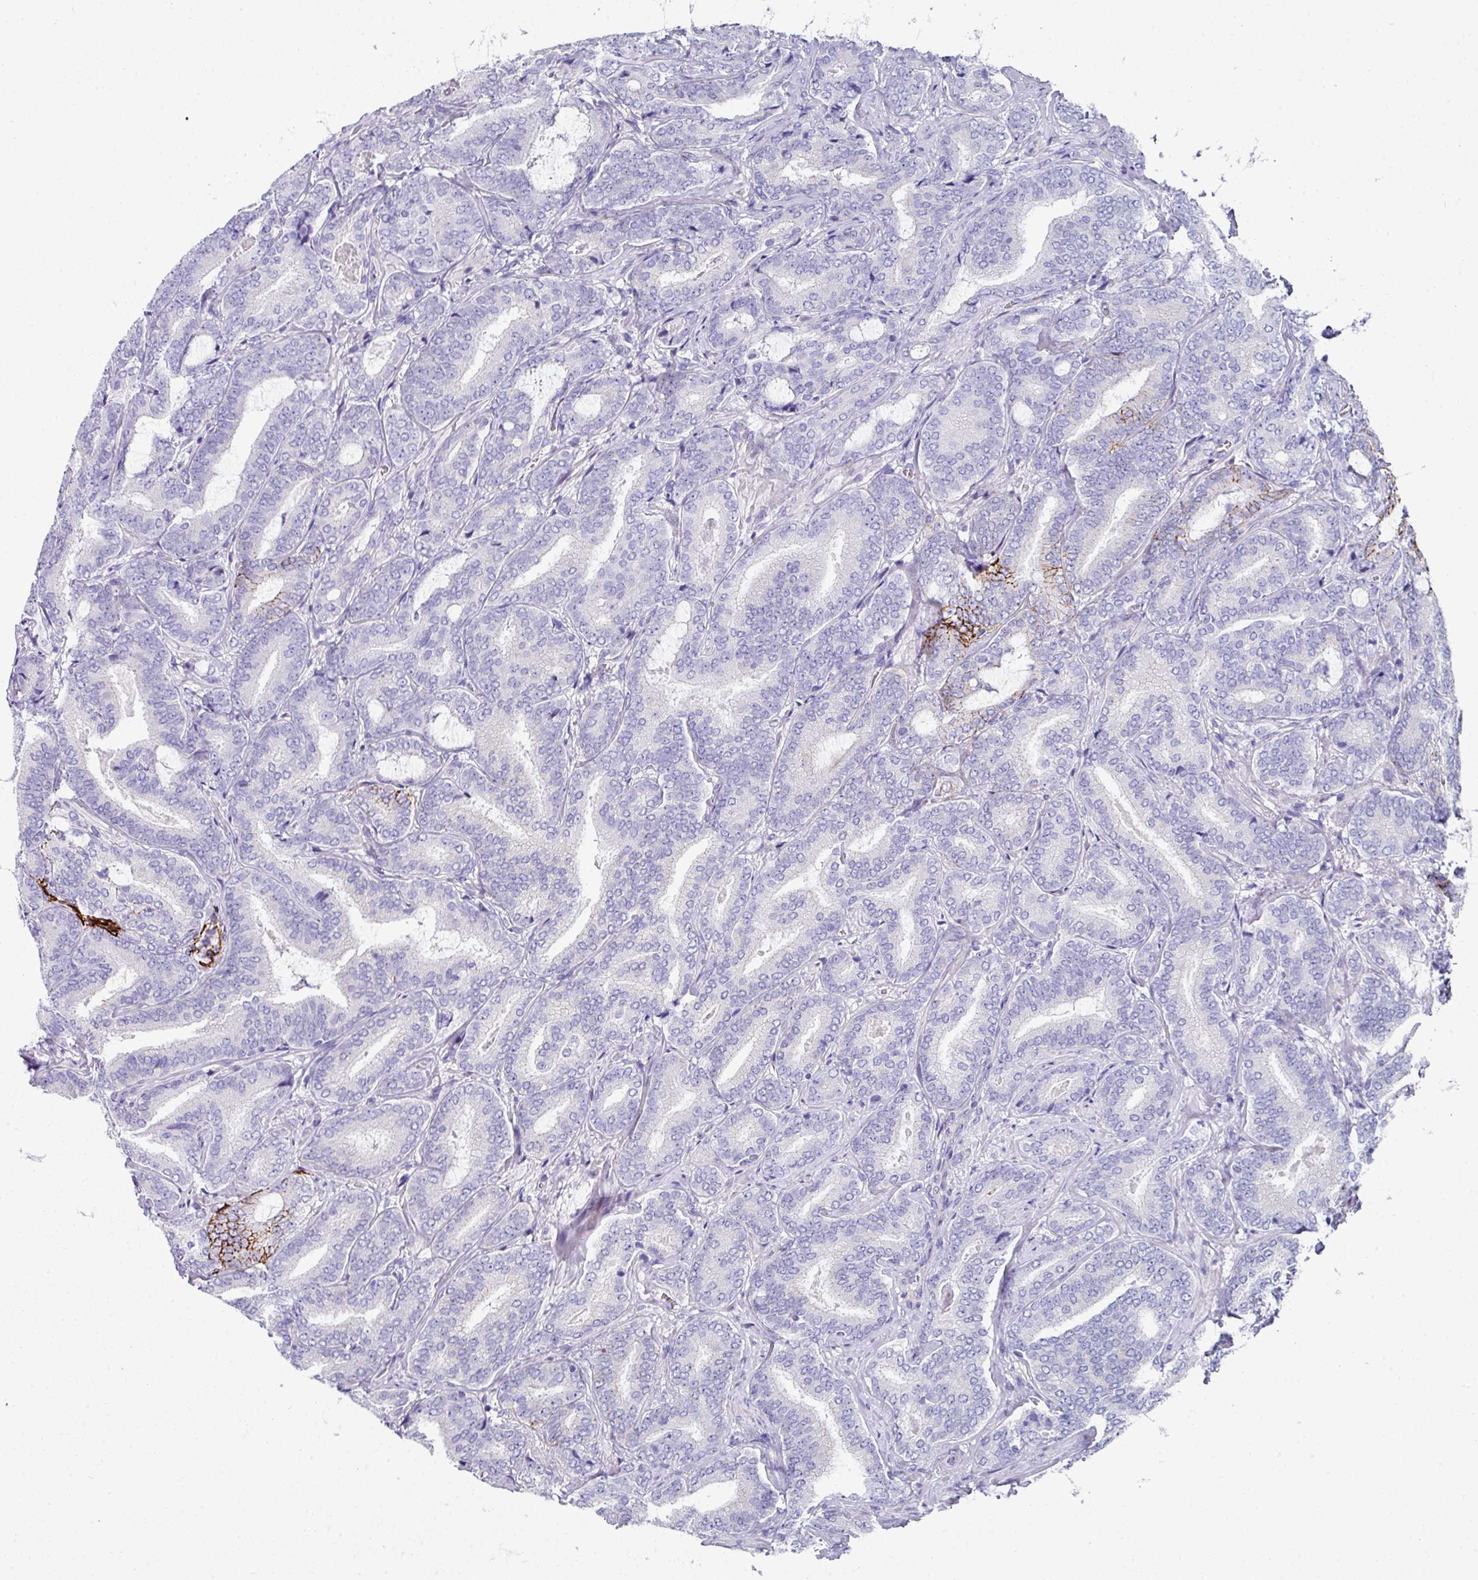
{"staining": {"intensity": "negative", "quantity": "none", "location": "none"}, "tissue": "prostate cancer", "cell_type": "Tumor cells", "image_type": "cancer", "snomed": [{"axis": "morphology", "description": "Adenocarcinoma, Low grade"}, {"axis": "topography", "description": "Prostate and seminal vesicle, NOS"}], "caption": "Photomicrograph shows no protein positivity in tumor cells of prostate adenocarcinoma (low-grade) tissue. (DAB (3,3'-diaminobenzidine) IHC, high magnification).", "gene": "CLDN1", "patient": {"sex": "male", "age": 61}}